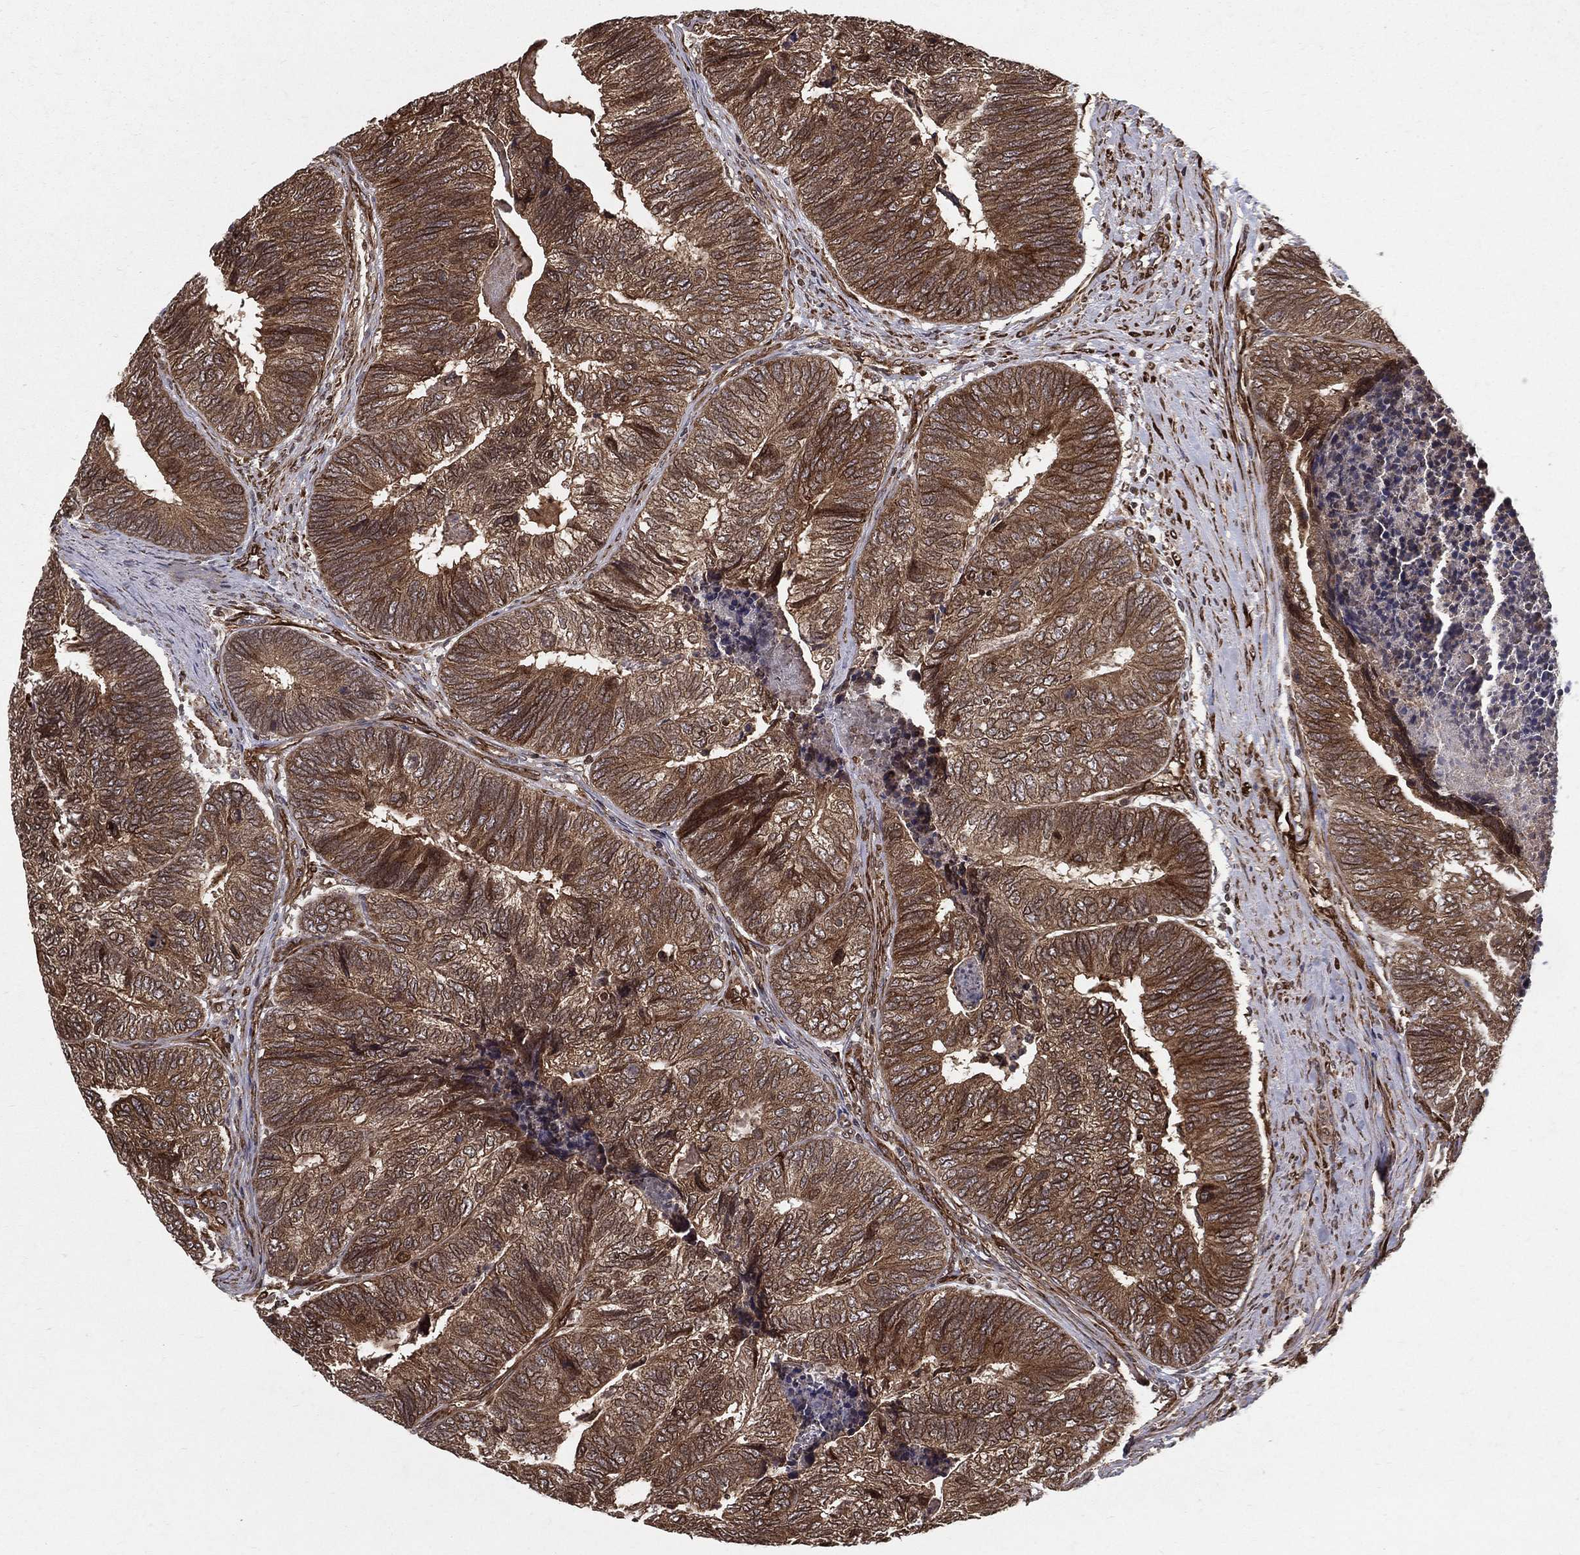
{"staining": {"intensity": "moderate", "quantity": ">75%", "location": "cytoplasmic/membranous"}, "tissue": "colorectal cancer", "cell_type": "Tumor cells", "image_type": "cancer", "snomed": [{"axis": "morphology", "description": "Adenocarcinoma, NOS"}, {"axis": "topography", "description": "Colon"}], "caption": "This photomicrograph shows immunohistochemistry staining of human colorectal adenocarcinoma, with medium moderate cytoplasmic/membranous expression in about >75% of tumor cells.", "gene": "CERS2", "patient": {"sex": "female", "age": 67}}